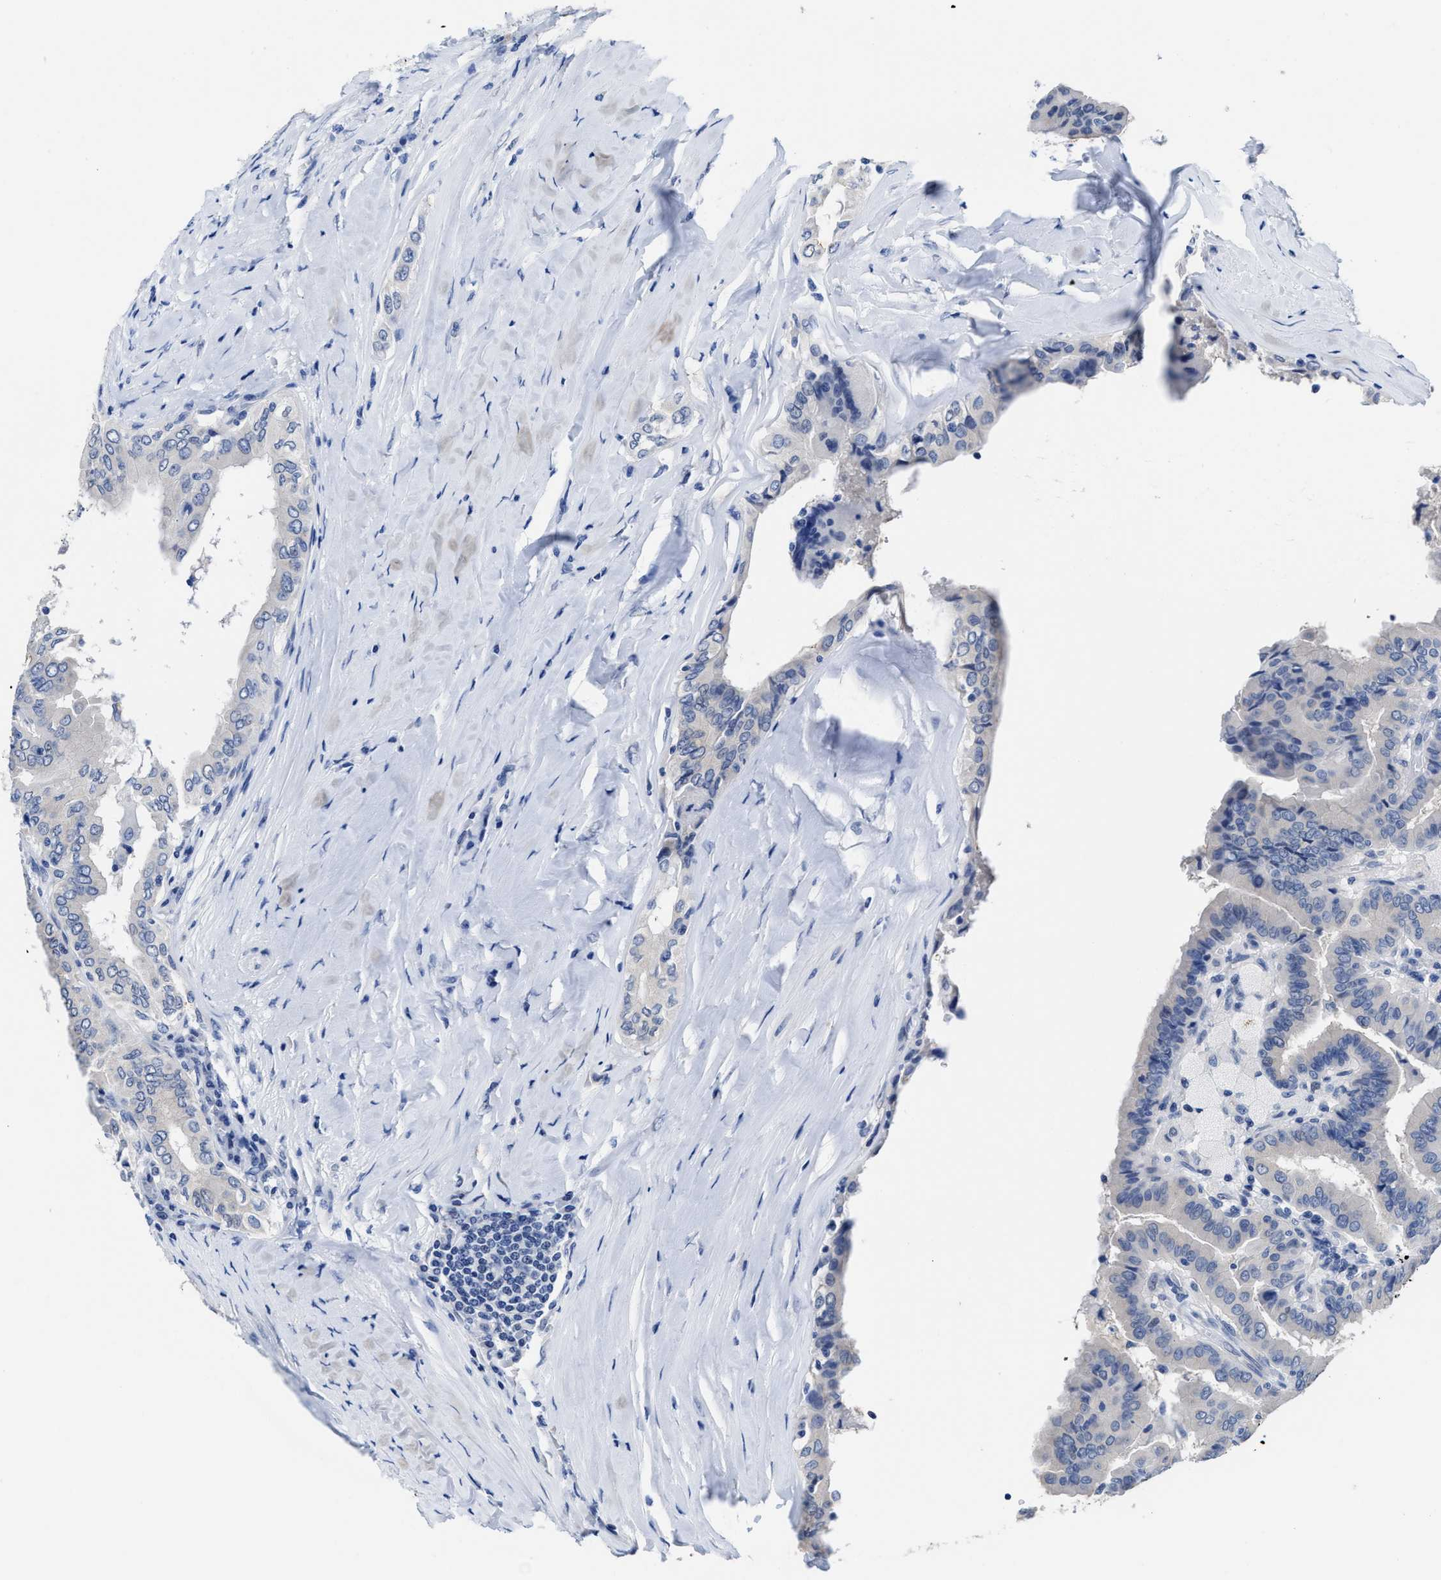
{"staining": {"intensity": "negative", "quantity": "none", "location": "none"}, "tissue": "thyroid cancer", "cell_type": "Tumor cells", "image_type": "cancer", "snomed": [{"axis": "morphology", "description": "Papillary adenocarcinoma, NOS"}, {"axis": "topography", "description": "Thyroid gland"}], "caption": "IHC histopathology image of neoplastic tissue: human thyroid papillary adenocarcinoma stained with DAB (3,3'-diaminobenzidine) shows no significant protein positivity in tumor cells. Brightfield microscopy of immunohistochemistry stained with DAB (brown) and hematoxylin (blue), captured at high magnification.", "gene": "HOOK1", "patient": {"sex": "male", "age": 33}}